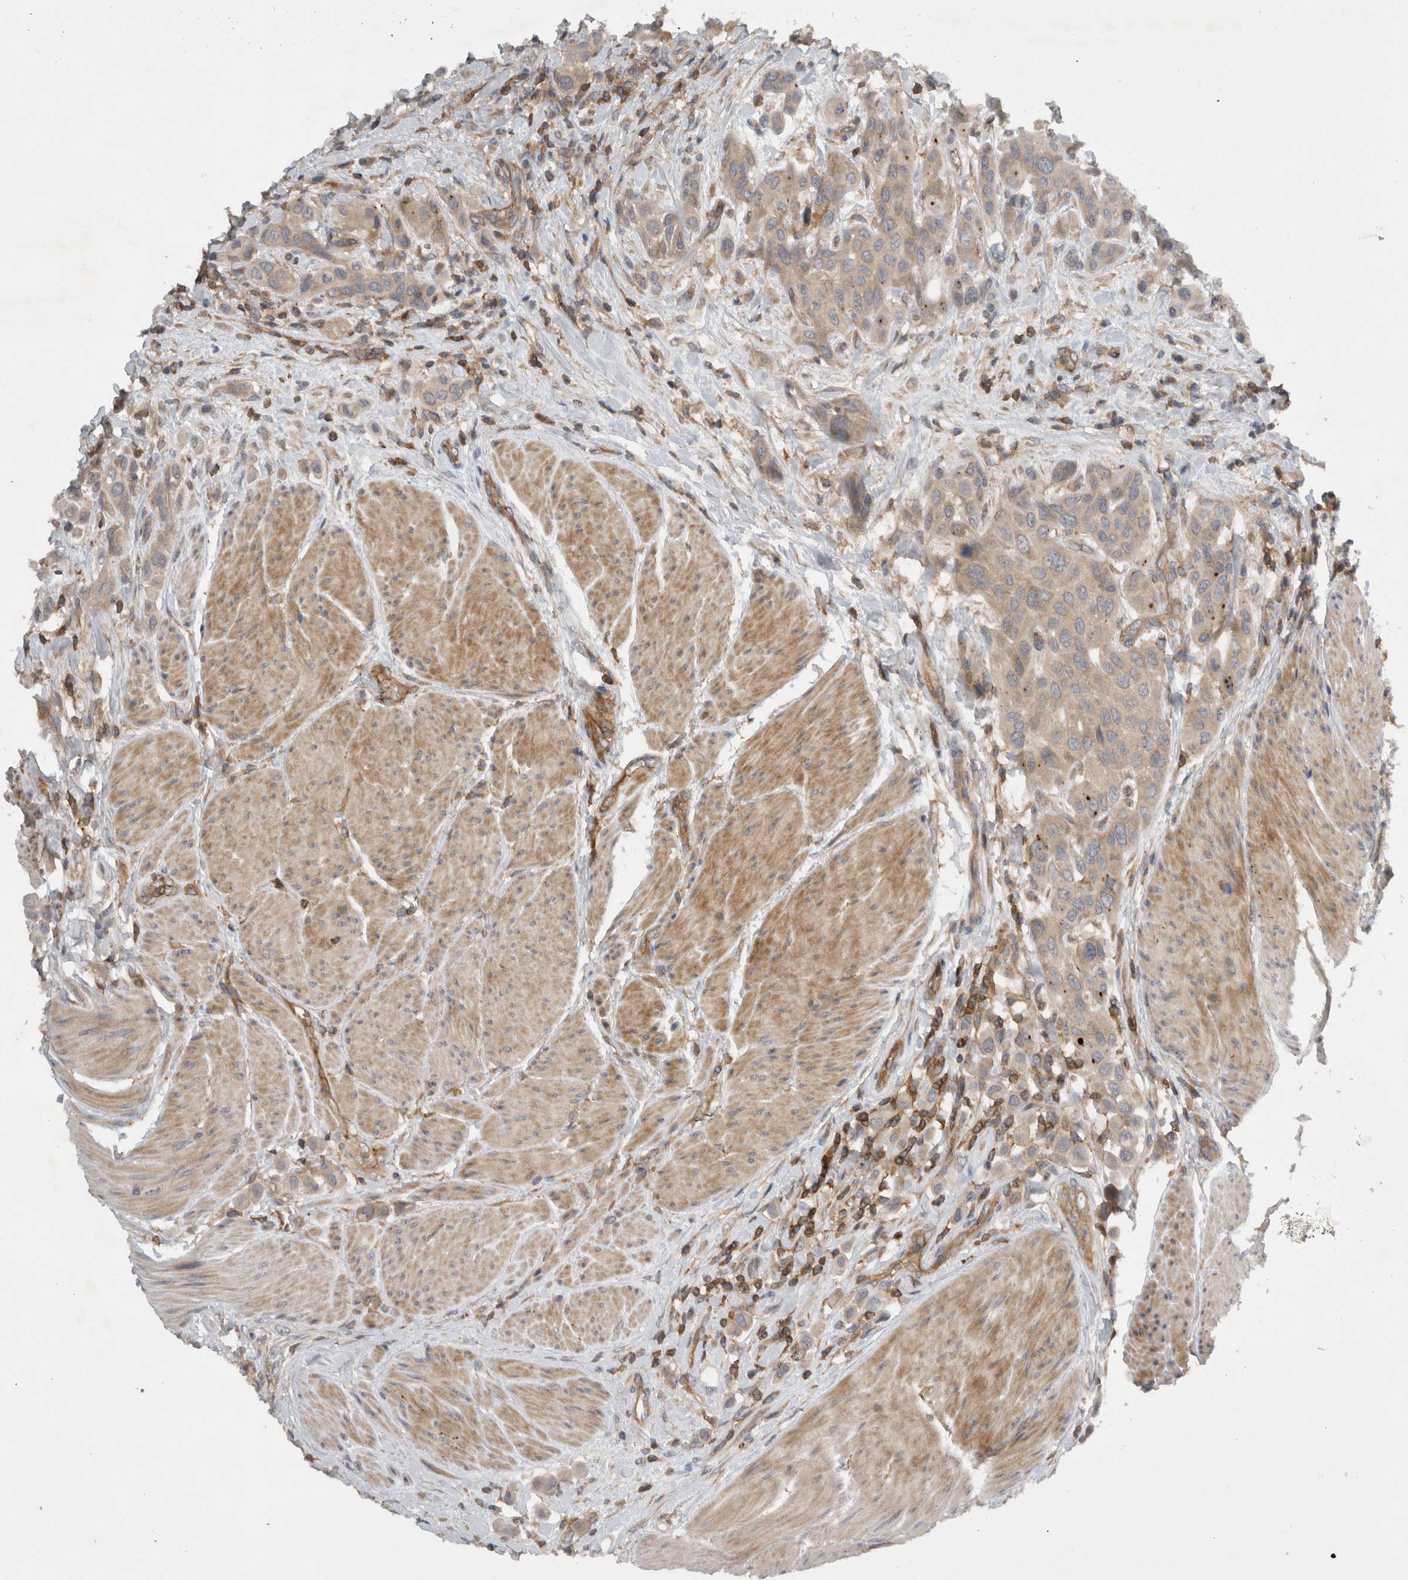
{"staining": {"intensity": "weak", "quantity": "<25%", "location": "cytoplasmic/membranous"}, "tissue": "urothelial cancer", "cell_type": "Tumor cells", "image_type": "cancer", "snomed": [{"axis": "morphology", "description": "Urothelial carcinoma, High grade"}, {"axis": "topography", "description": "Urinary bladder"}], "caption": "Histopathology image shows no significant protein staining in tumor cells of urothelial cancer.", "gene": "SCARA5", "patient": {"sex": "male", "age": 50}}